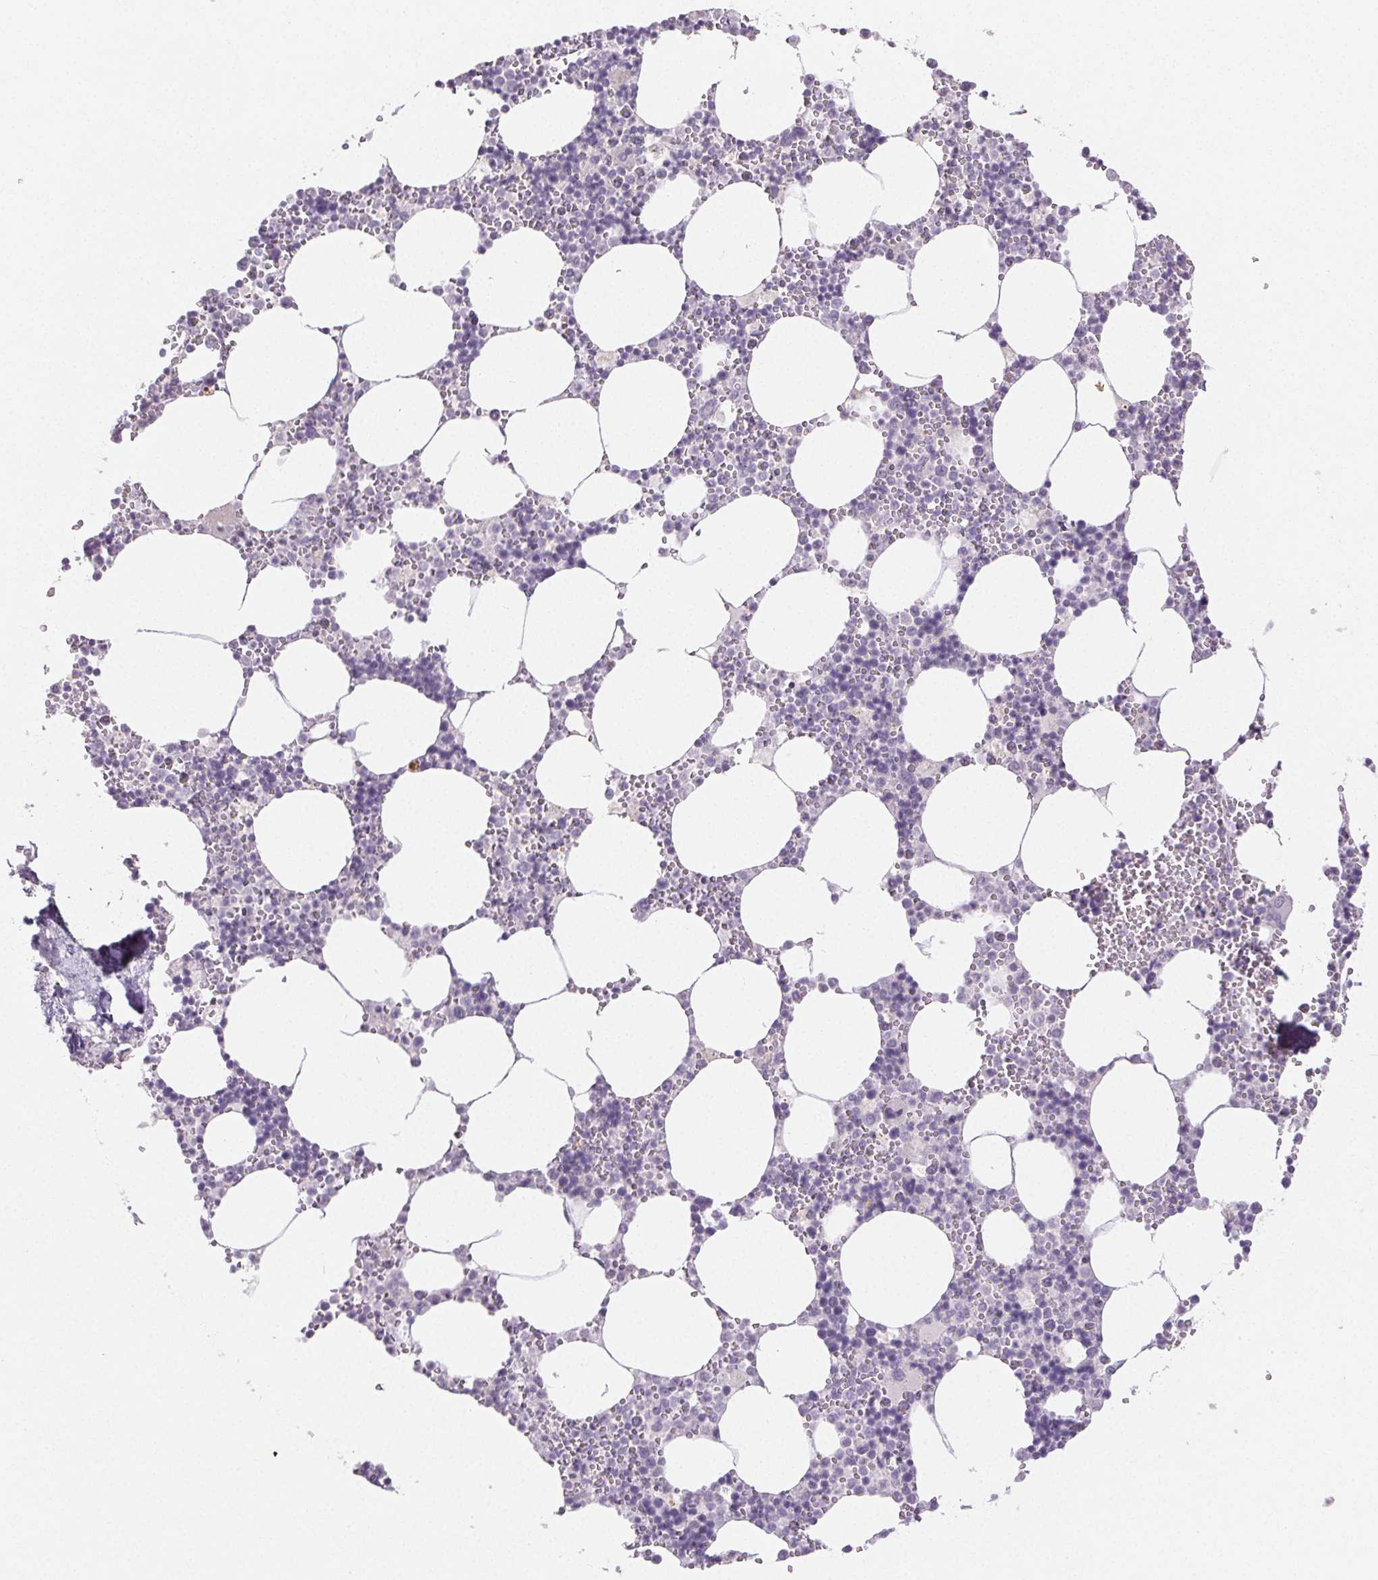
{"staining": {"intensity": "negative", "quantity": "none", "location": "none"}, "tissue": "bone marrow", "cell_type": "Hematopoietic cells", "image_type": "normal", "snomed": [{"axis": "morphology", "description": "Normal tissue, NOS"}, {"axis": "topography", "description": "Bone marrow"}], "caption": "Bone marrow stained for a protein using IHC displays no positivity hematopoietic cells.", "gene": "PI3", "patient": {"sex": "male", "age": 54}}